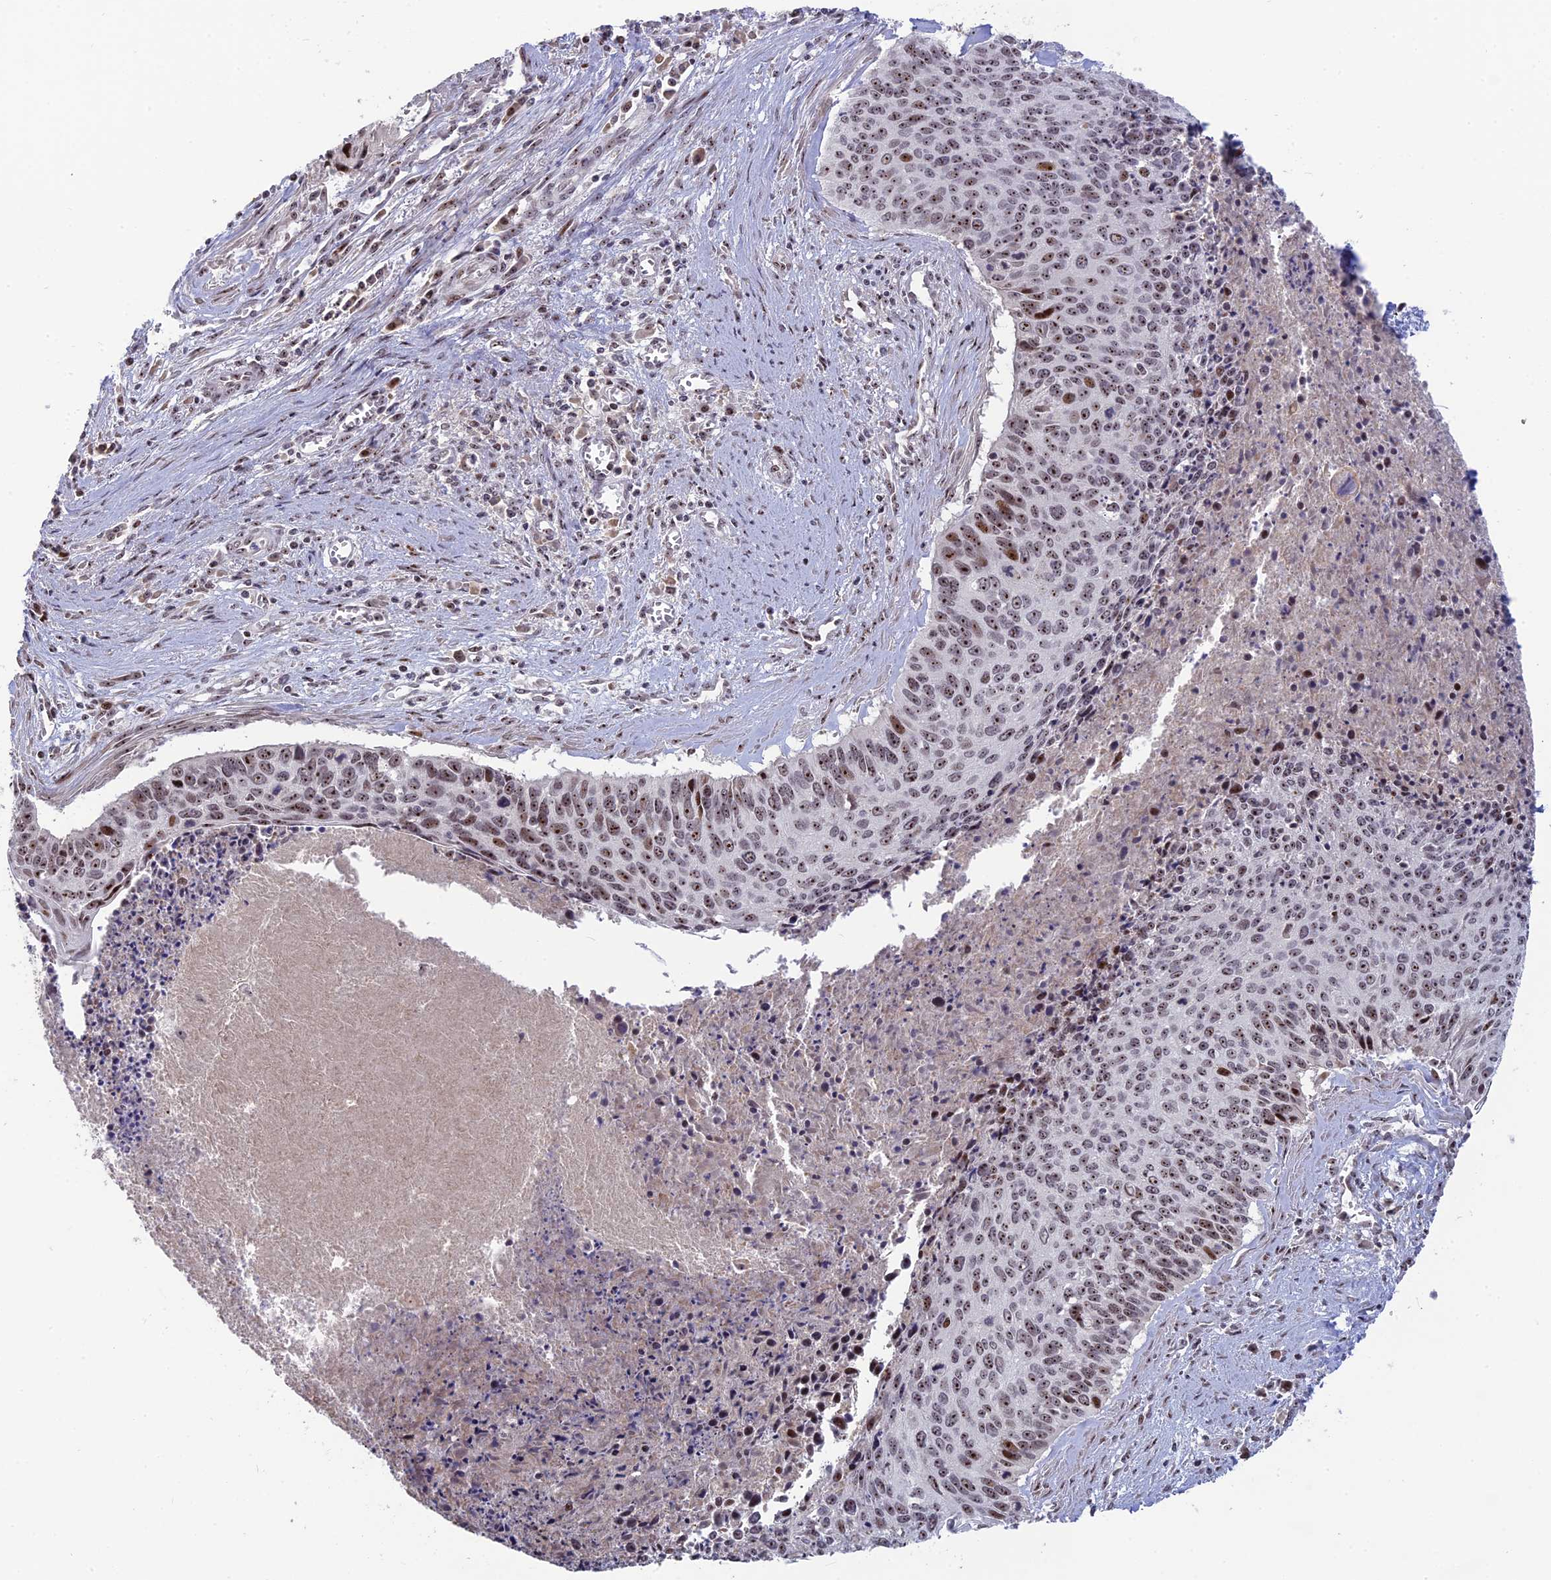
{"staining": {"intensity": "moderate", "quantity": ">75%", "location": "nuclear"}, "tissue": "cervical cancer", "cell_type": "Tumor cells", "image_type": "cancer", "snomed": [{"axis": "morphology", "description": "Squamous cell carcinoma, NOS"}, {"axis": "topography", "description": "Cervix"}], "caption": "Protein expression analysis of cervical squamous cell carcinoma demonstrates moderate nuclear expression in about >75% of tumor cells.", "gene": "FAM131A", "patient": {"sex": "female", "age": 55}}